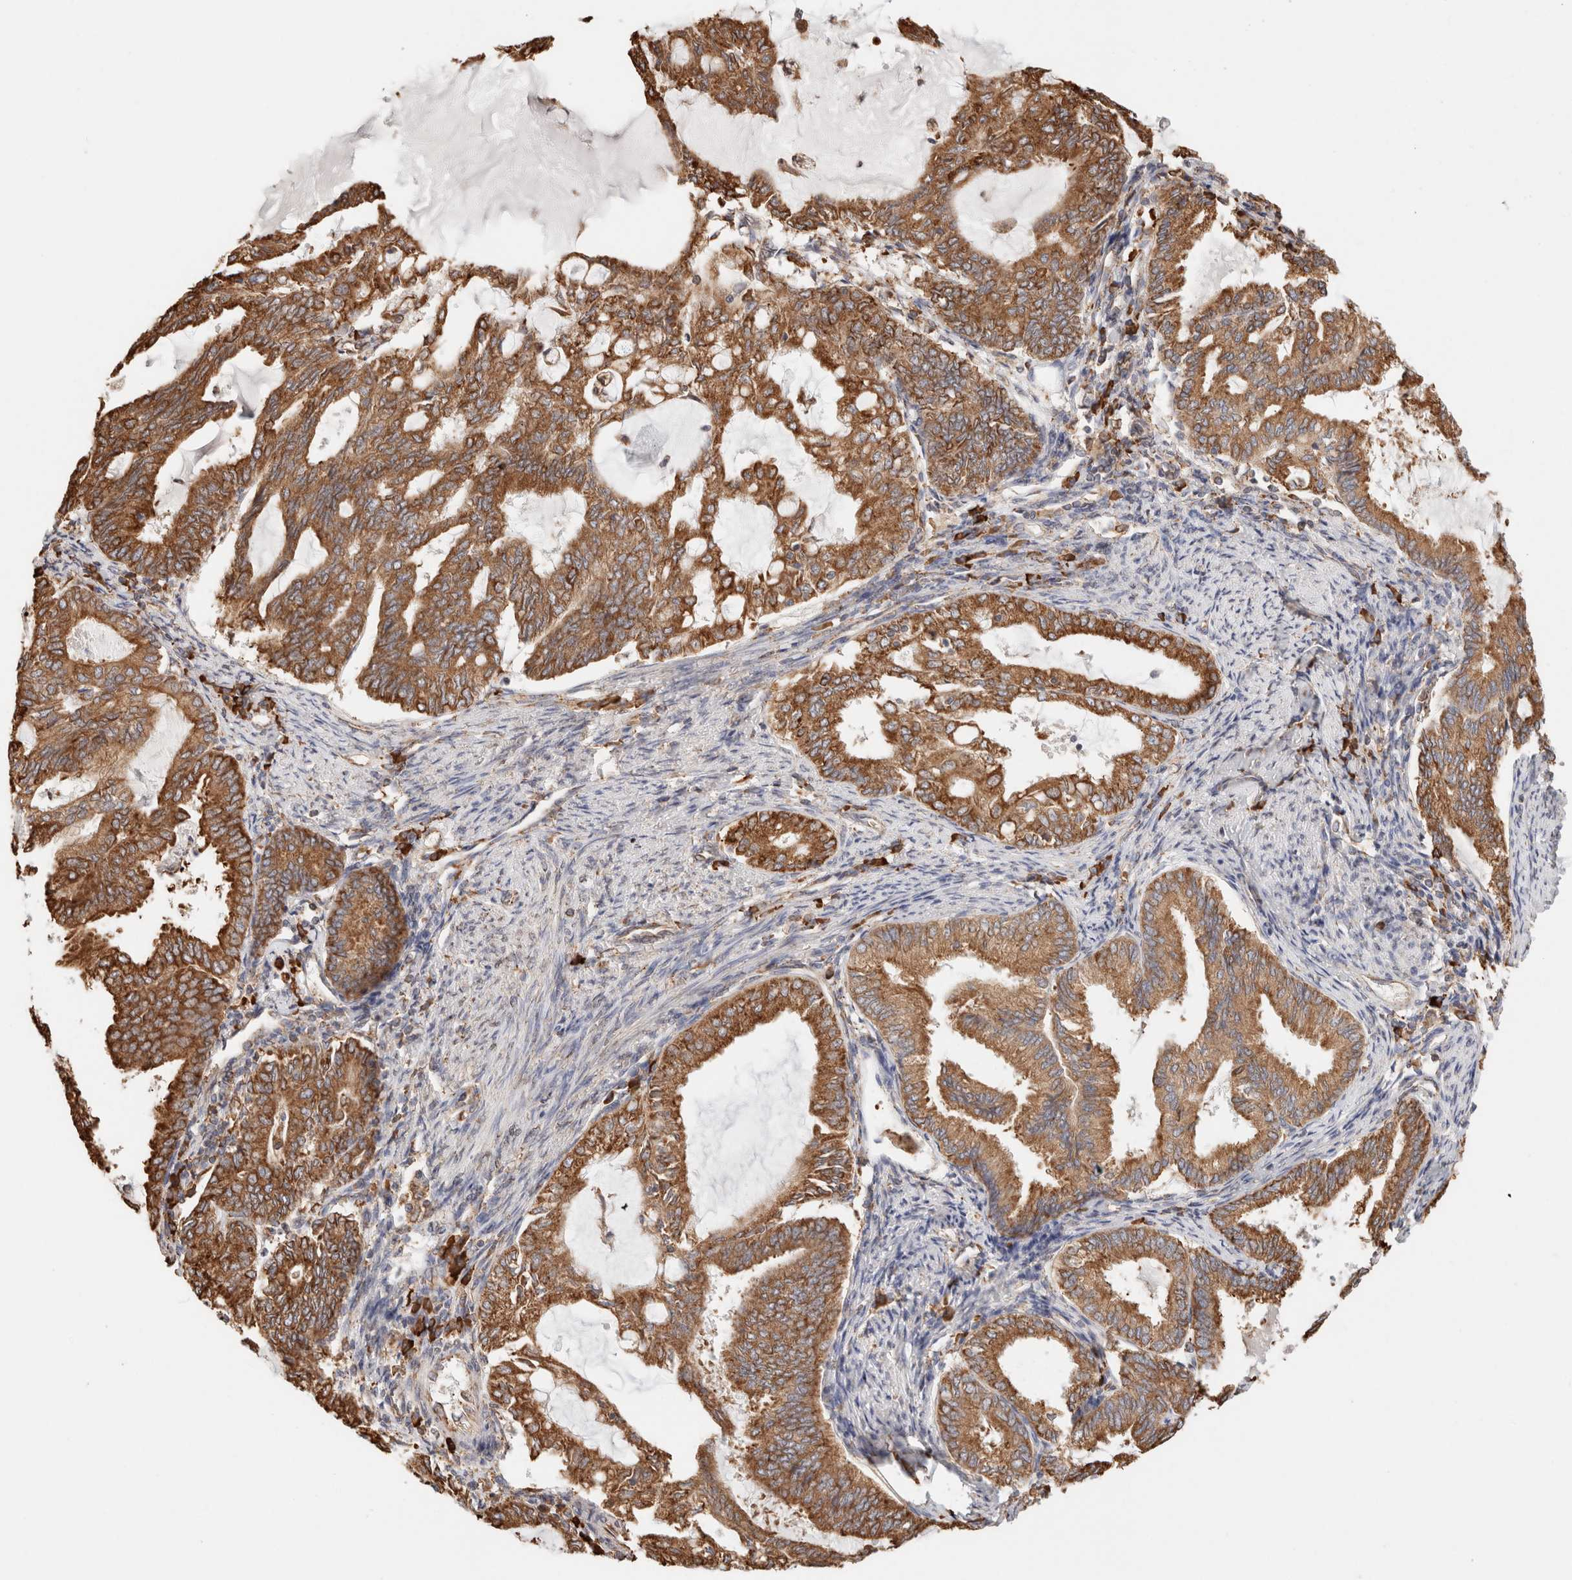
{"staining": {"intensity": "strong", "quantity": ">75%", "location": "cytoplasmic/membranous"}, "tissue": "endometrial cancer", "cell_type": "Tumor cells", "image_type": "cancer", "snomed": [{"axis": "morphology", "description": "Adenocarcinoma, NOS"}, {"axis": "topography", "description": "Endometrium"}], "caption": "Immunohistochemistry (IHC) photomicrograph of endometrial adenocarcinoma stained for a protein (brown), which exhibits high levels of strong cytoplasmic/membranous positivity in approximately >75% of tumor cells.", "gene": "FER", "patient": {"sex": "female", "age": 86}}